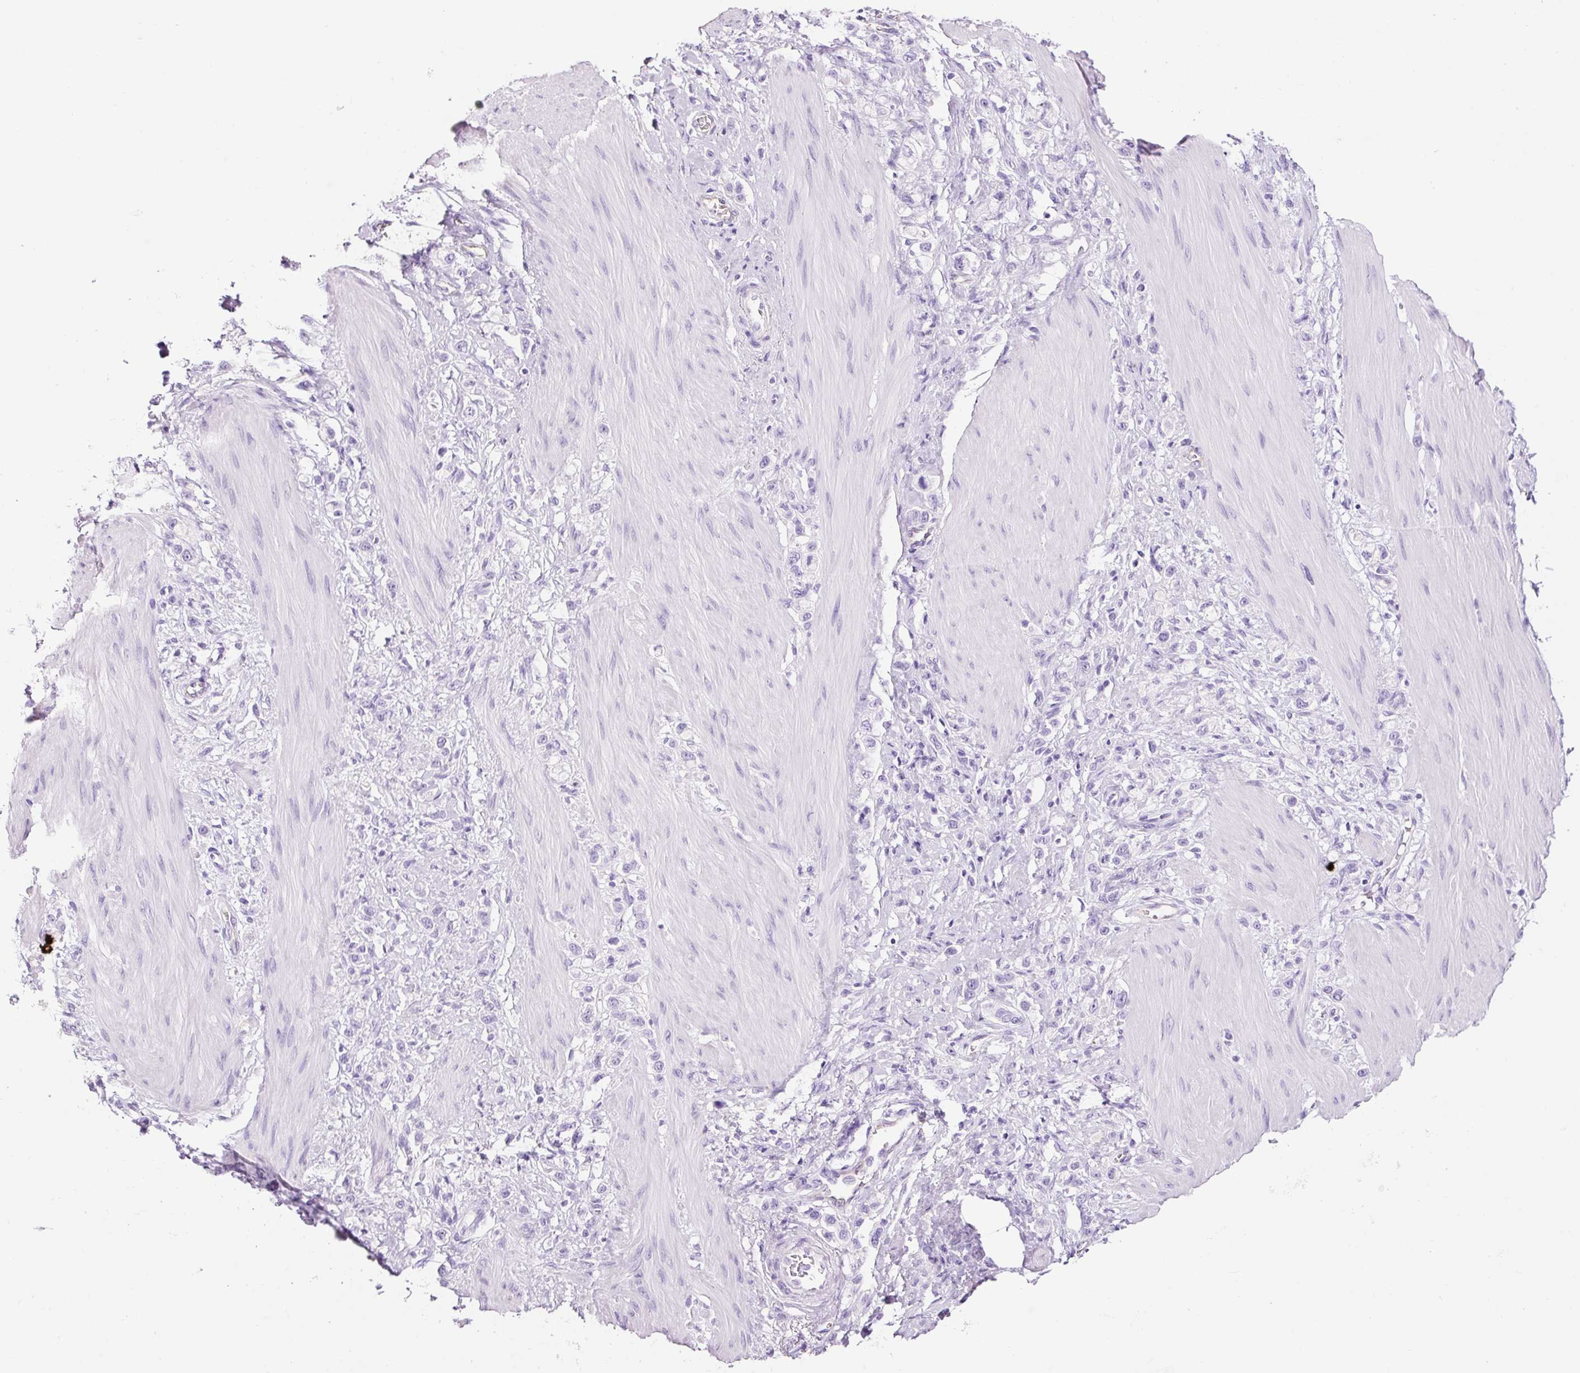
{"staining": {"intensity": "negative", "quantity": "none", "location": "none"}, "tissue": "stomach cancer", "cell_type": "Tumor cells", "image_type": "cancer", "snomed": [{"axis": "morphology", "description": "Adenocarcinoma, NOS"}, {"axis": "topography", "description": "Stomach"}], "caption": "Immunohistochemistry (IHC) histopathology image of human stomach adenocarcinoma stained for a protein (brown), which shows no positivity in tumor cells. Brightfield microscopy of IHC stained with DAB (3,3'-diaminobenzidine) (brown) and hematoxylin (blue), captured at high magnification.", "gene": "ADSS1", "patient": {"sex": "female", "age": 65}}